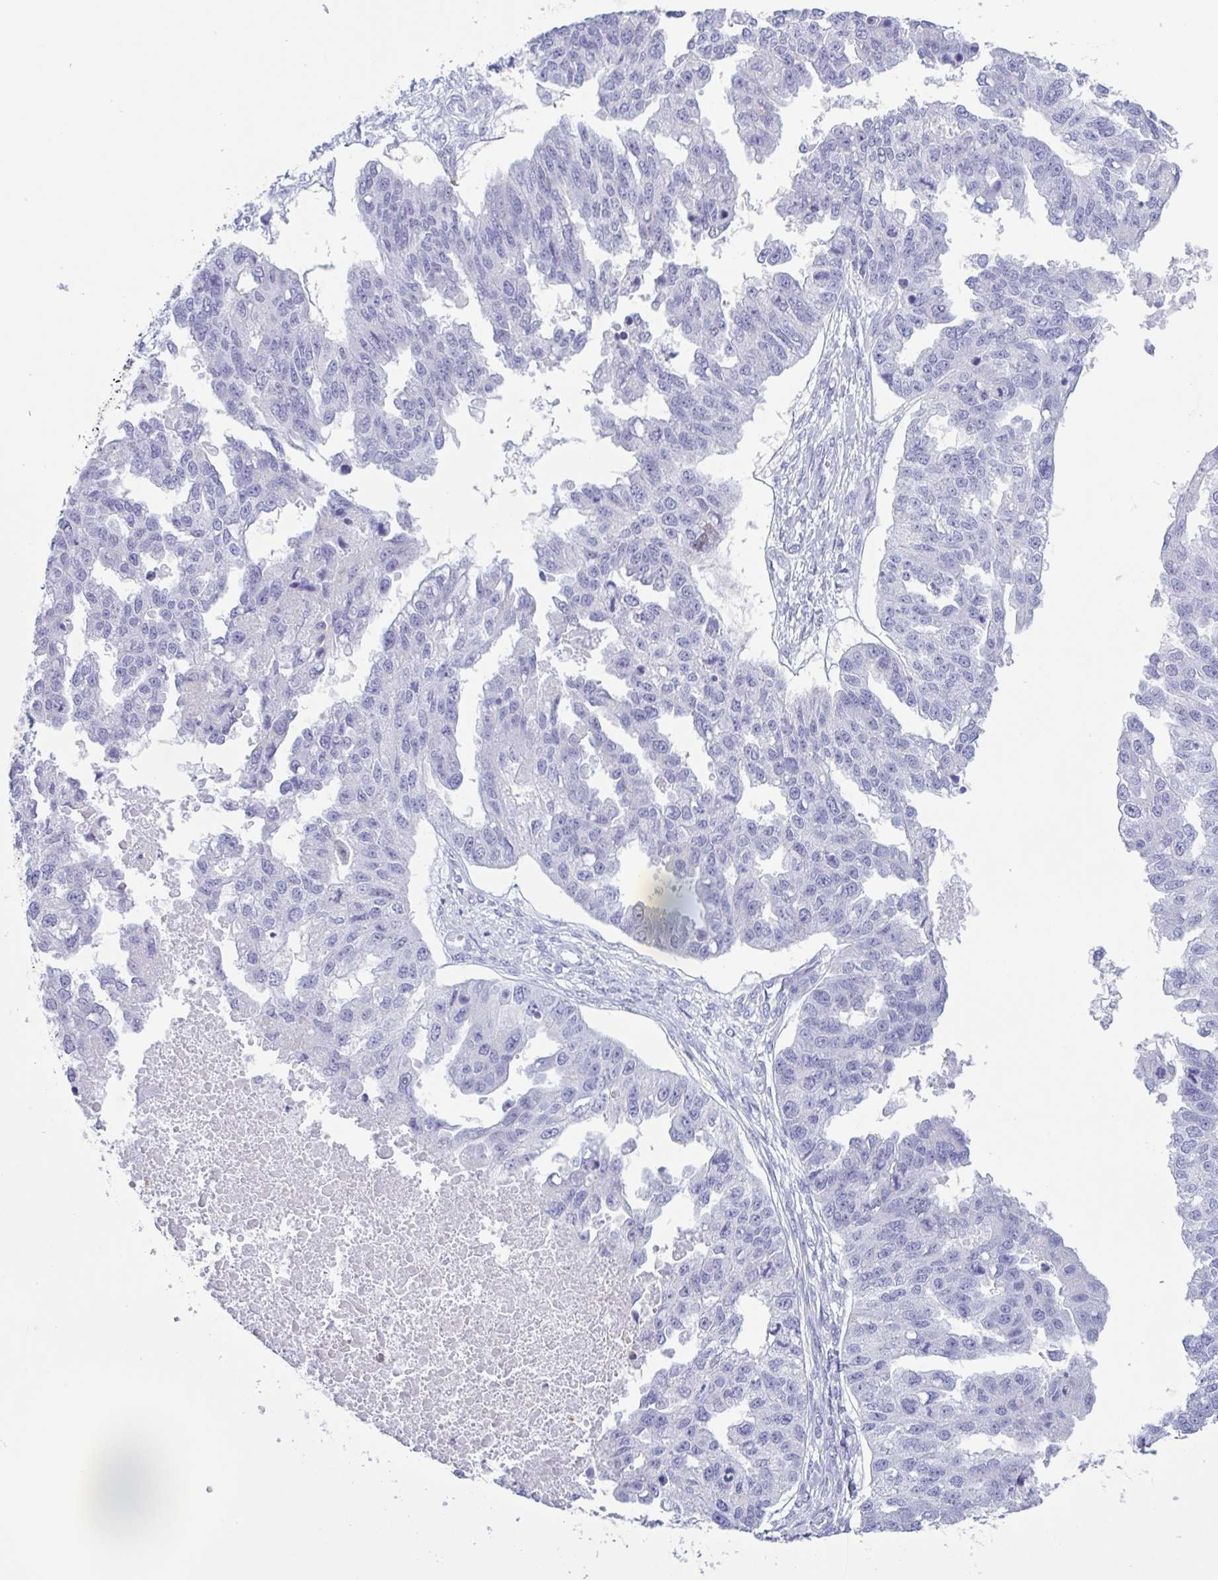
{"staining": {"intensity": "negative", "quantity": "none", "location": "none"}, "tissue": "ovarian cancer", "cell_type": "Tumor cells", "image_type": "cancer", "snomed": [{"axis": "morphology", "description": "Cystadenocarcinoma, serous, NOS"}, {"axis": "topography", "description": "Ovary"}], "caption": "Immunohistochemistry (IHC) micrograph of ovarian cancer (serous cystadenocarcinoma) stained for a protein (brown), which displays no expression in tumor cells.", "gene": "DTWD2", "patient": {"sex": "female", "age": 58}}